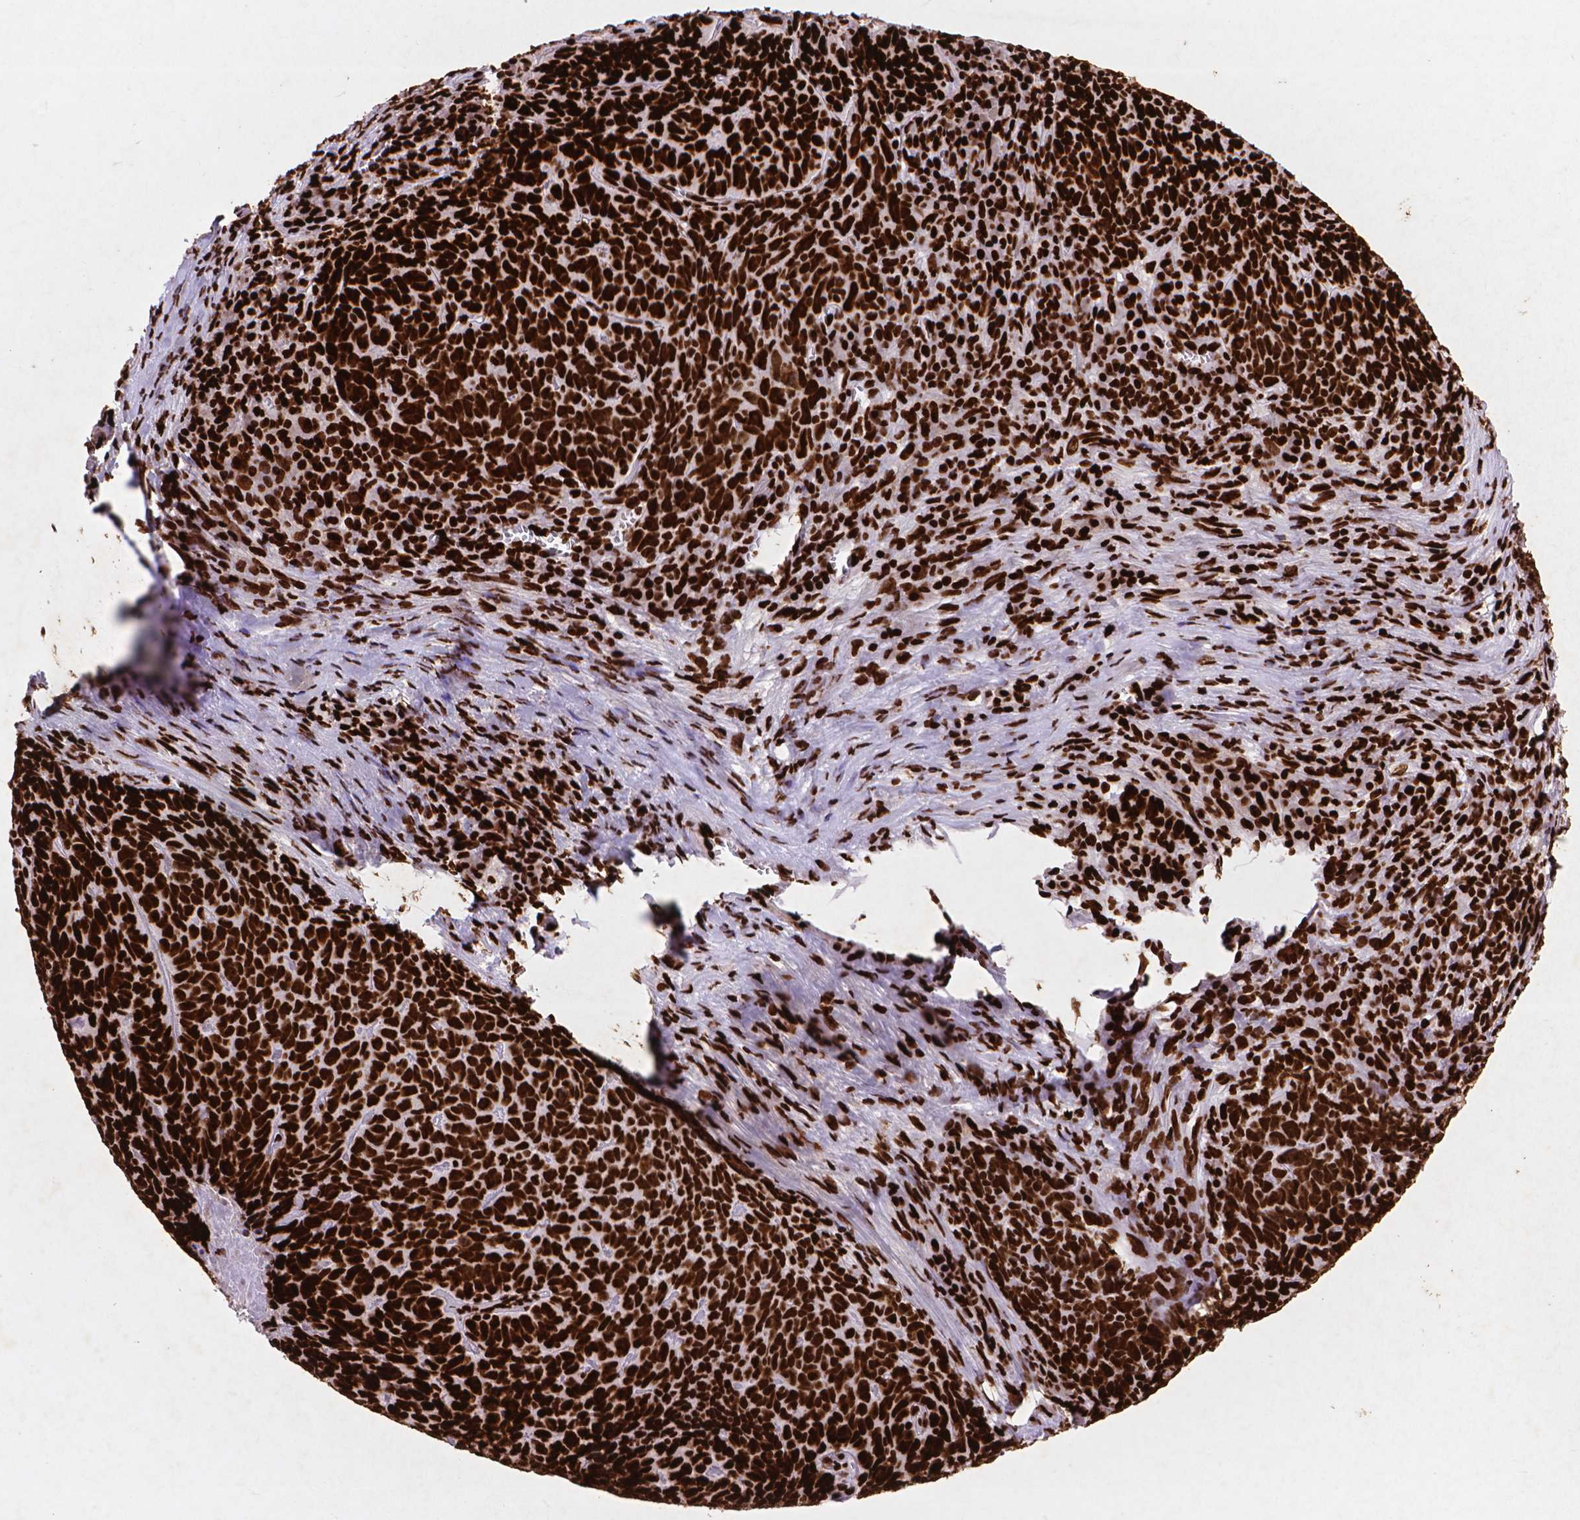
{"staining": {"intensity": "strong", "quantity": ">75%", "location": "nuclear"}, "tissue": "skin cancer", "cell_type": "Tumor cells", "image_type": "cancer", "snomed": [{"axis": "morphology", "description": "Squamous cell carcinoma, NOS"}, {"axis": "topography", "description": "Skin"}, {"axis": "topography", "description": "Anal"}], "caption": "Immunohistochemical staining of skin cancer displays strong nuclear protein expression in approximately >75% of tumor cells.", "gene": "CITED2", "patient": {"sex": "female", "age": 51}}